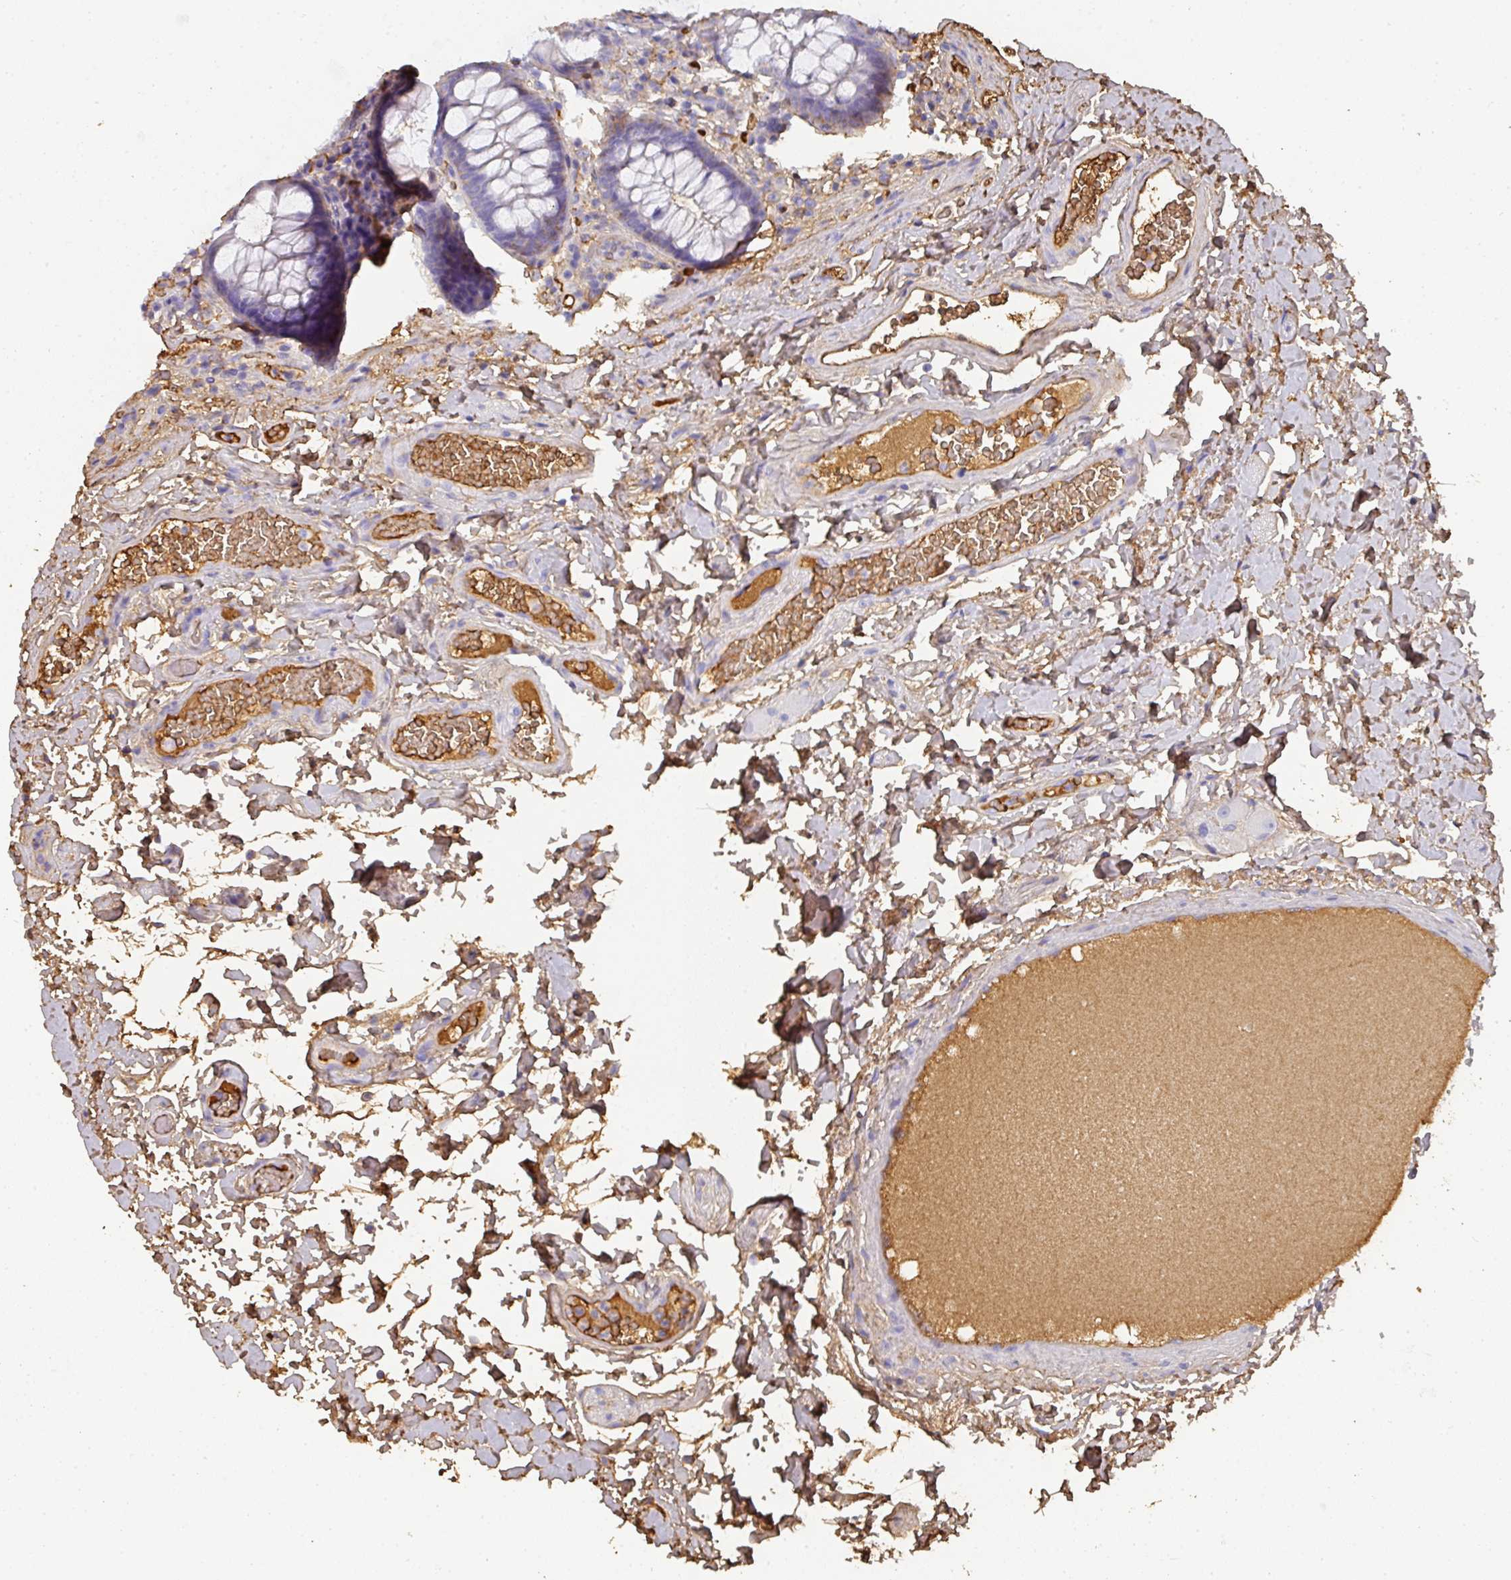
{"staining": {"intensity": "moderate", "quantity": ">75%", "location": "cytoplasmic/membranous"}, "tissue": "colon", "cell_type": "Endothelial cells", "image_type": "normal", "snomed": [{"axis": "morphology", "description": "Normal tissue, NOS"}, {"axis": "topography", "description": "Colon"}], "caption": "Protein expression analysis of unremarkable human colon reveals moderate cytoplasmic/membranous positivity in approximately >75% of endothelial cells. (Stains: DAB (3,3'-diaminobenzidine) in brown, nuclei in blue, Microscopy: brightfield microscopy at high magnification).", "gene": "ALB", "patient": {"sex": "male", "age": 84}}